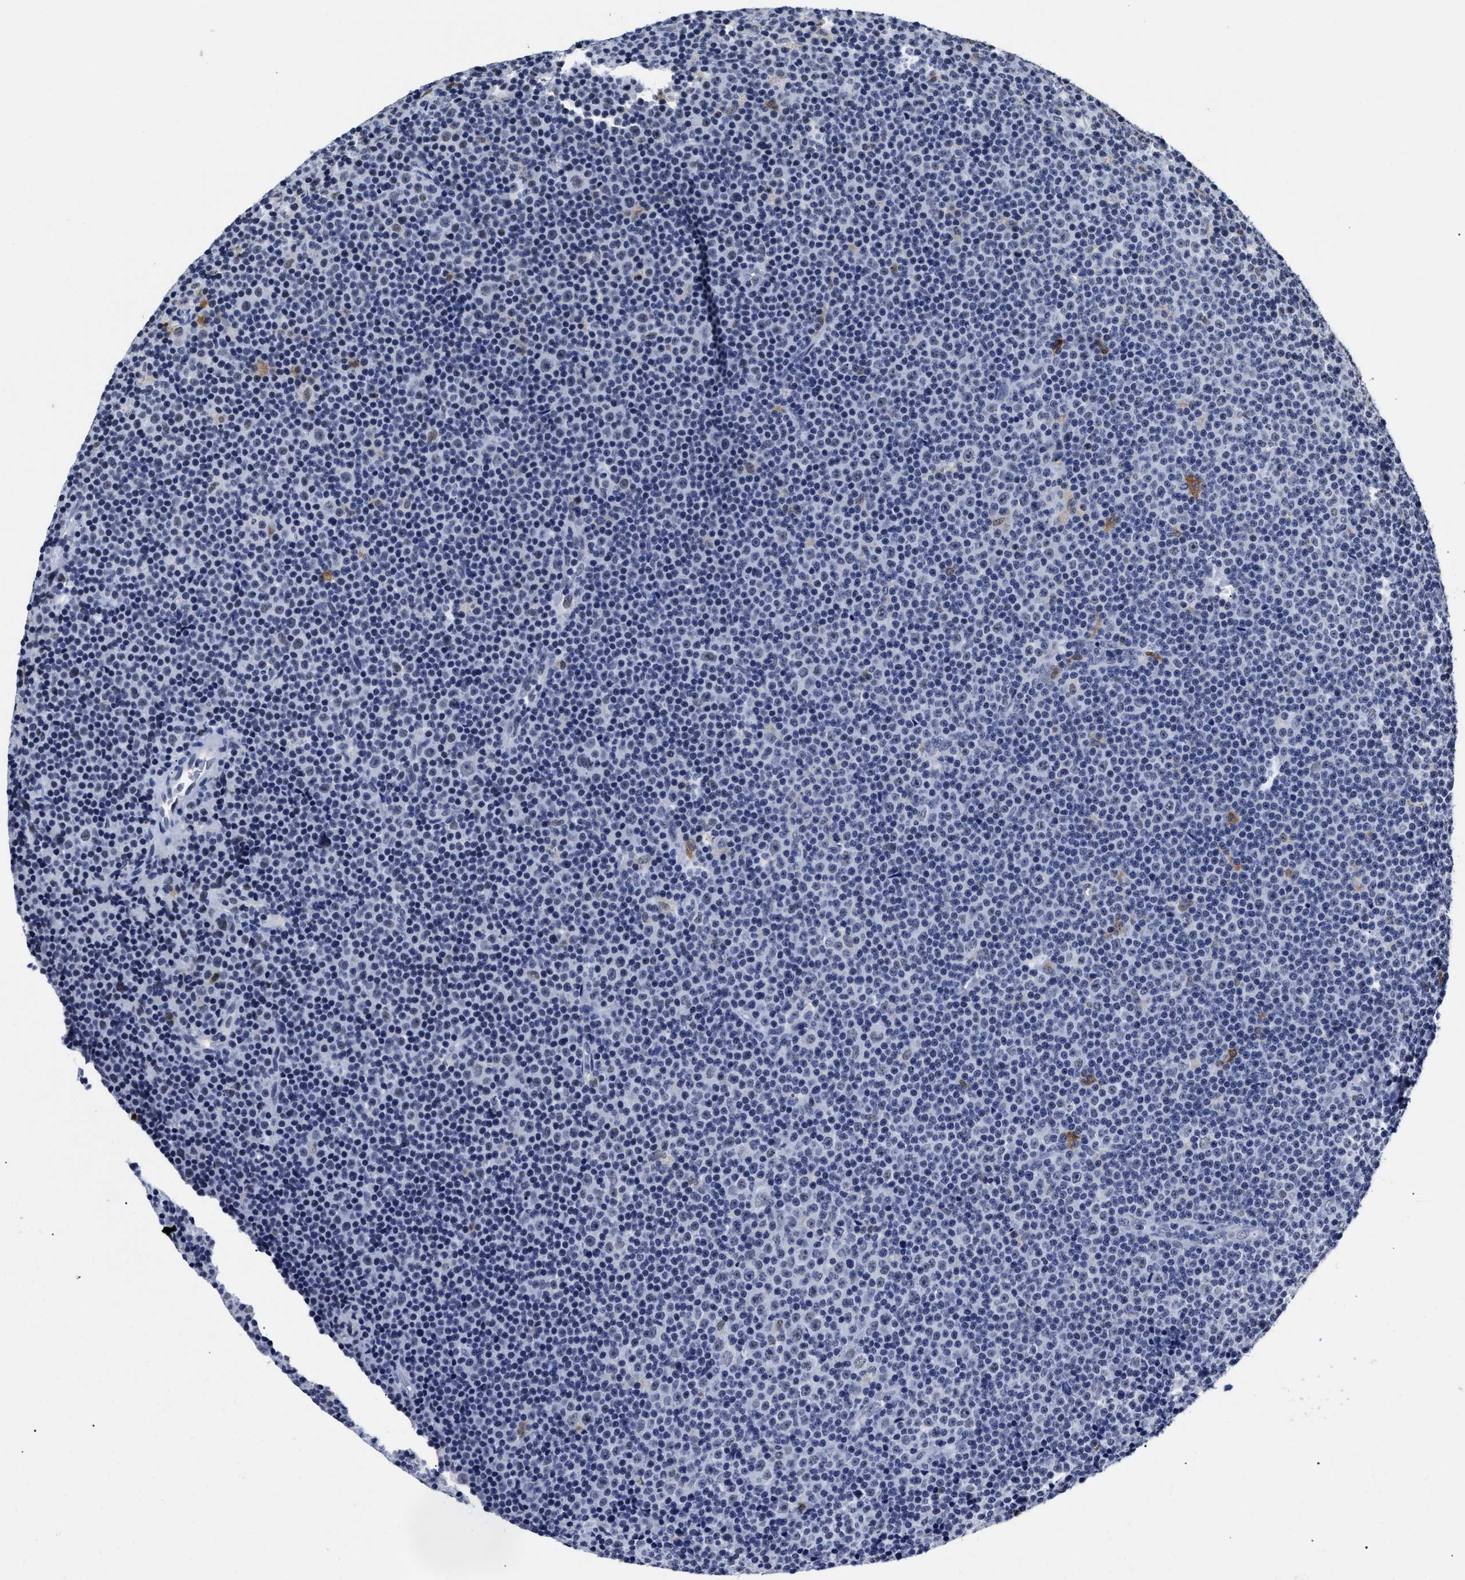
{"staining": {"intensity": "negative", "quantity": "none", "location": "none"}, "tissue": "lymphoma", "cell_type": "Tumor cells", "image_type": "cancer", "snomed": [{"axis": "morphology", "description": "Malignant lymphoma, non-Hodgkin's type, Low grade"}, {"axis": "topography", "description": "Lymph node"}], "caption": "The immunohistochemistry (IHC) image has no significant positivity in tumor cells of lymphoma tissue.", "gene": "PRPF4B", "patient": {"sex": "female", "age": 67}}